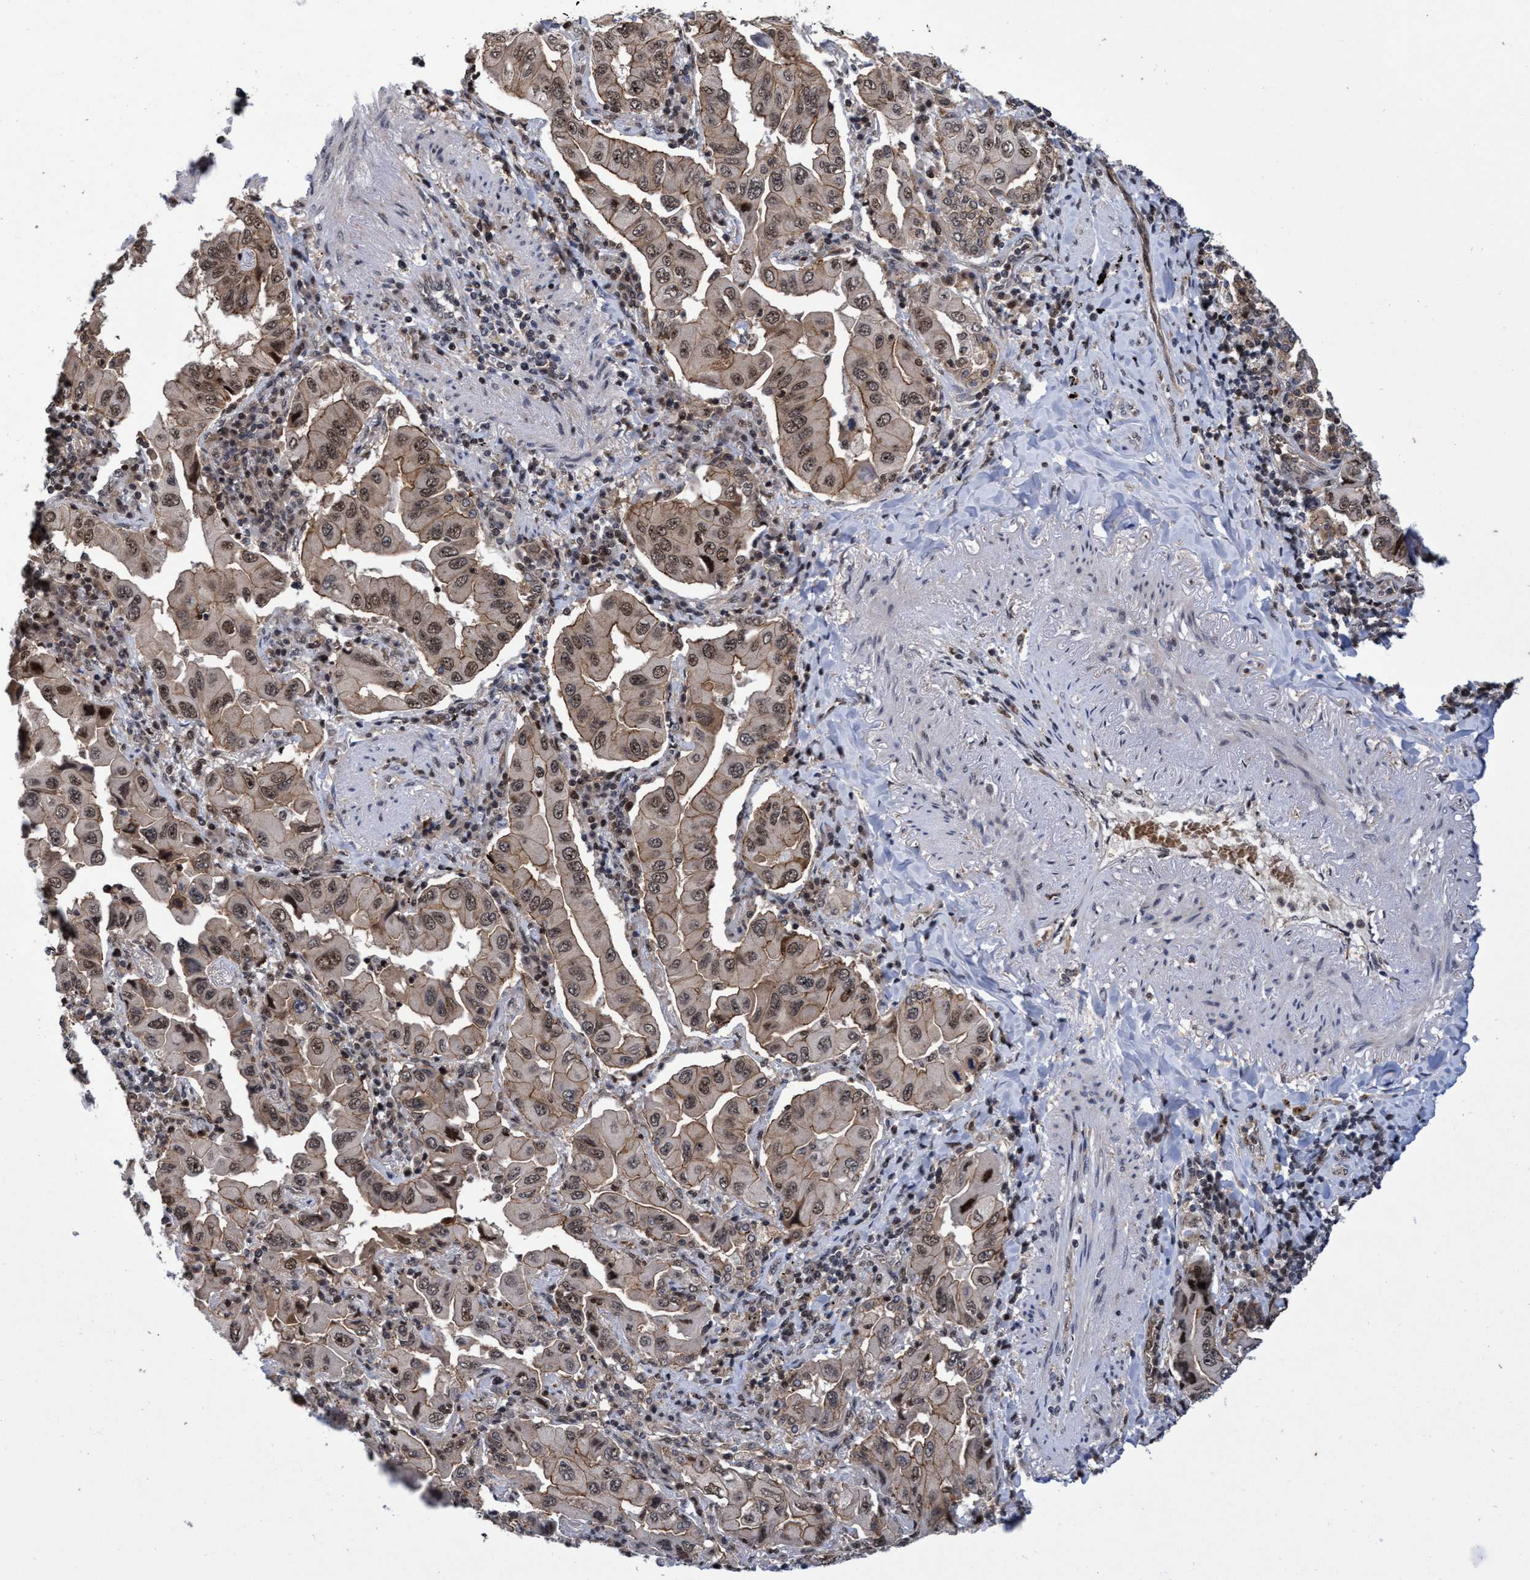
{"staining": {"intensity": "weak", "quantity": ">75%", "location": "cytoplasmic/membranous,nuclear"}, "tissue": "lung cancer", "cell_type": "Tumor cells", "image_type": "cancer", "snomed": [{"axis": "morphology", "description": "Adenocarcinoma, NOS"}, {"axis": "topography", "description": "Lung"}], "caption": "Lung adenocarcinoma was stained to show a protein in brown. There is low levels of weak cytoplasmic/membranous and nuclear staining in approximately >75% of tumor cells.", "gene": "GTF2F1", "patient": {"sex": "female", "age": 65}}